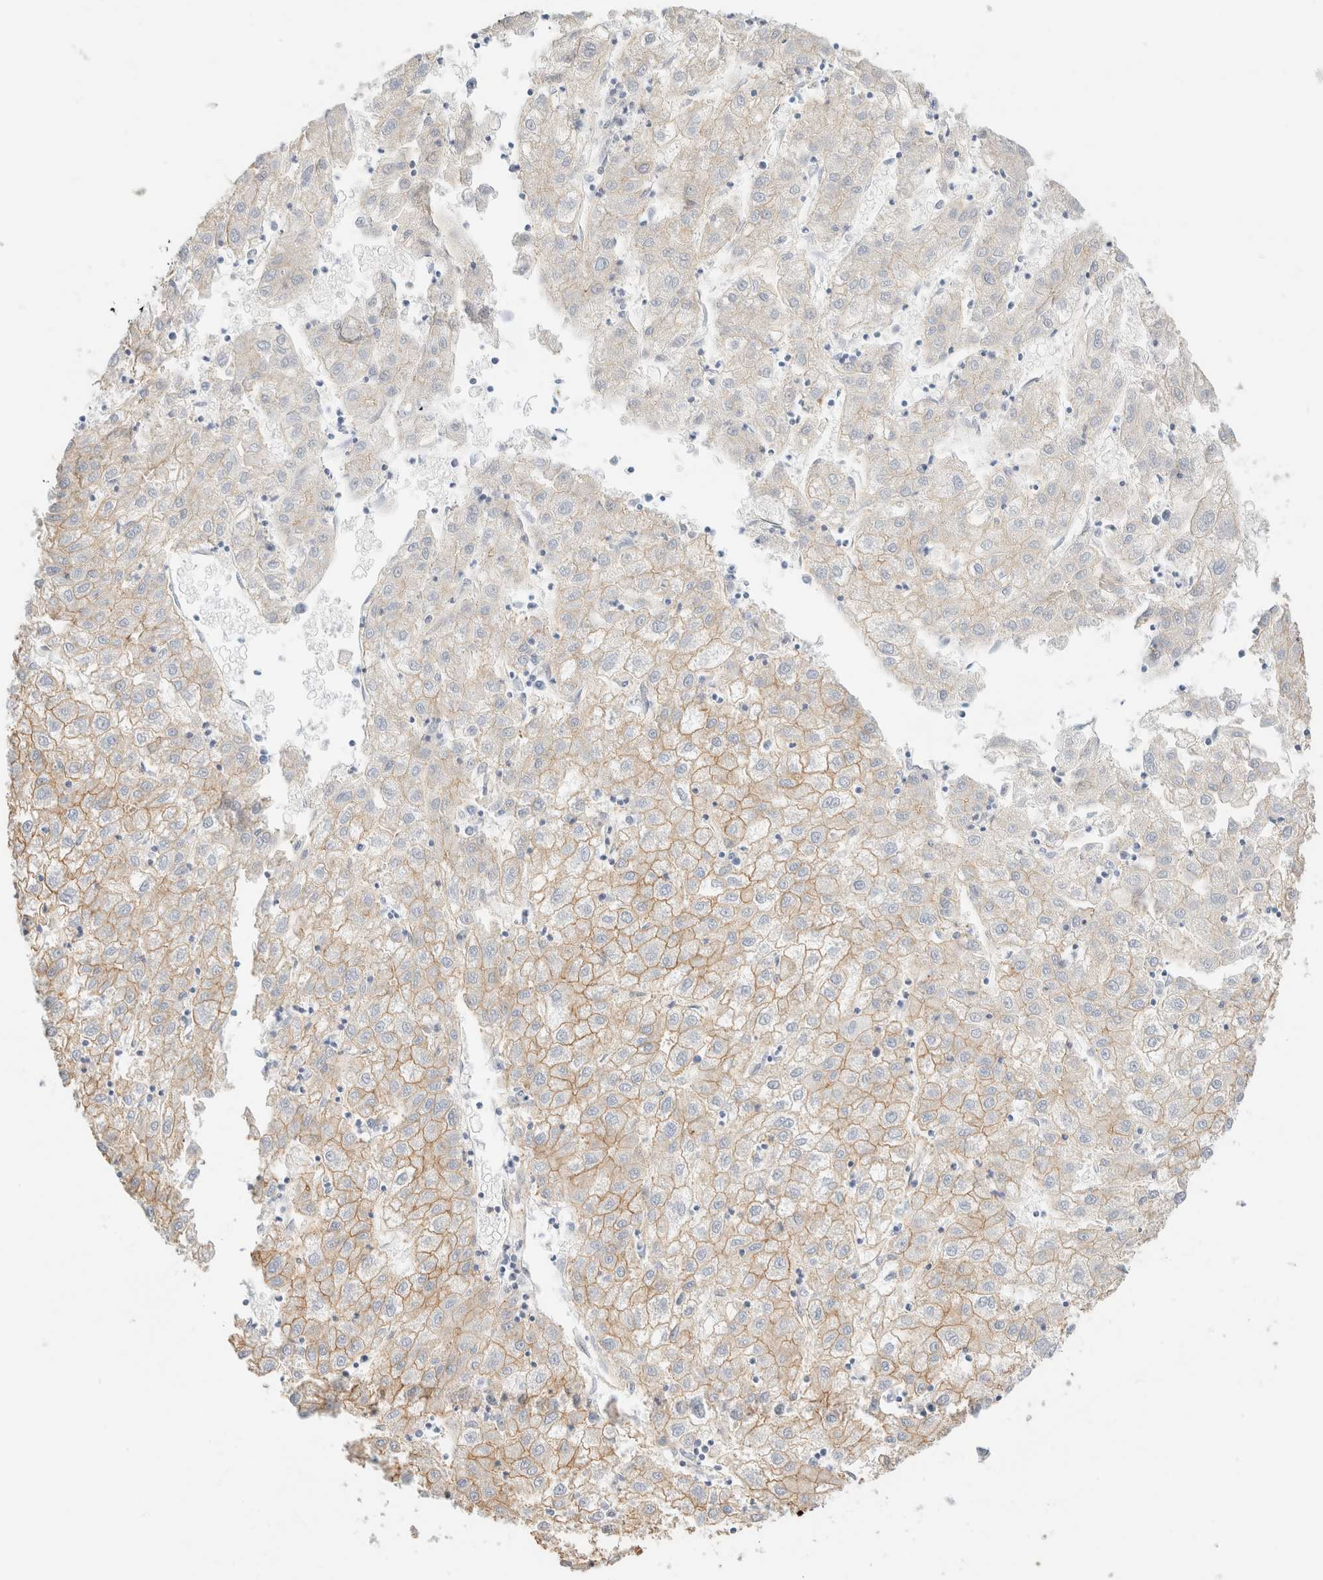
{"staining": {"intensity": "weak", "quantity": ">75%", "location": "cytoplasmic/membranous"}, "tissue": "liver cancer", "cell_type": "Tumor cells", "image_type": "cancer", "snomed": [{"axis": "morphology", "description": "Carcinoma, Hepatocellular, NOS"}, {"axis": "topography", "description": "Liver"}], "caption": "Liver cancer (hepatocellular carcinoma) tissue demonstrates weak cytoplasmic/membranous expression in approximately >75% of tumor cells, visualized by immunohistochemistry. Using DAB (3,3'-diaminobenzidine) (brown) and hematoxylin (blue) stains, captured at high magnification using brightfield microscopy.", "gene": "CYB5R4", "patient": {"sex": "male", "age": 72}}